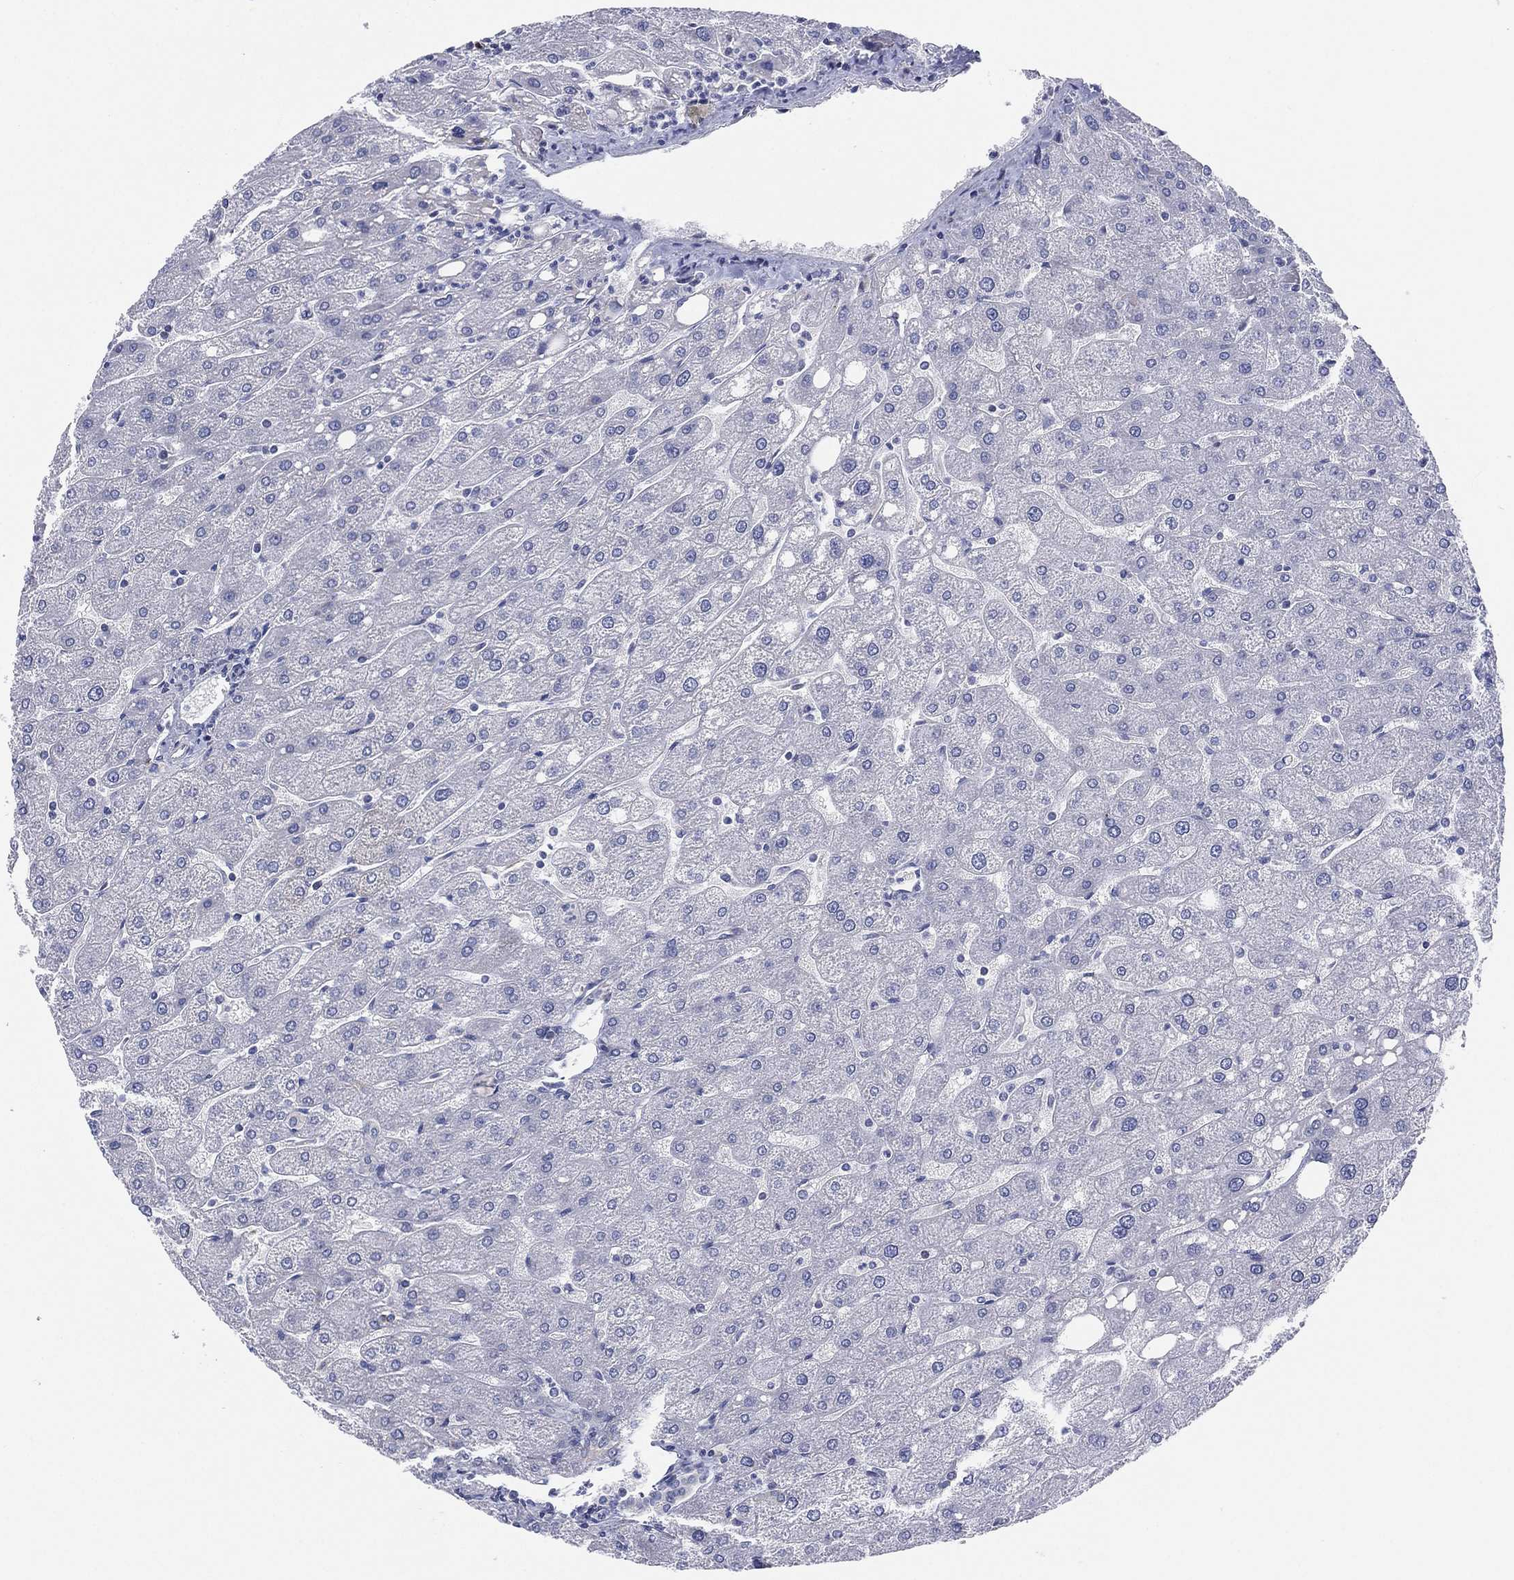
{"staining": {"intensity": "negative", "quantity": "none", "location": "none"}, "tissue": "liver", "cell_type": "Cholangiocytes", "image_type": "normal", "snomed": [{"axis": "morphology", "description": "Normal tissue, NOS"}, {"axis": "topography", "description": "Liver"}], "caption": "Human liver stained for a protein using immunohistochemistry reveals no expression in cholangiocytes.", "gene": "INA", "patient": {"sex": "male", "age": 67}}